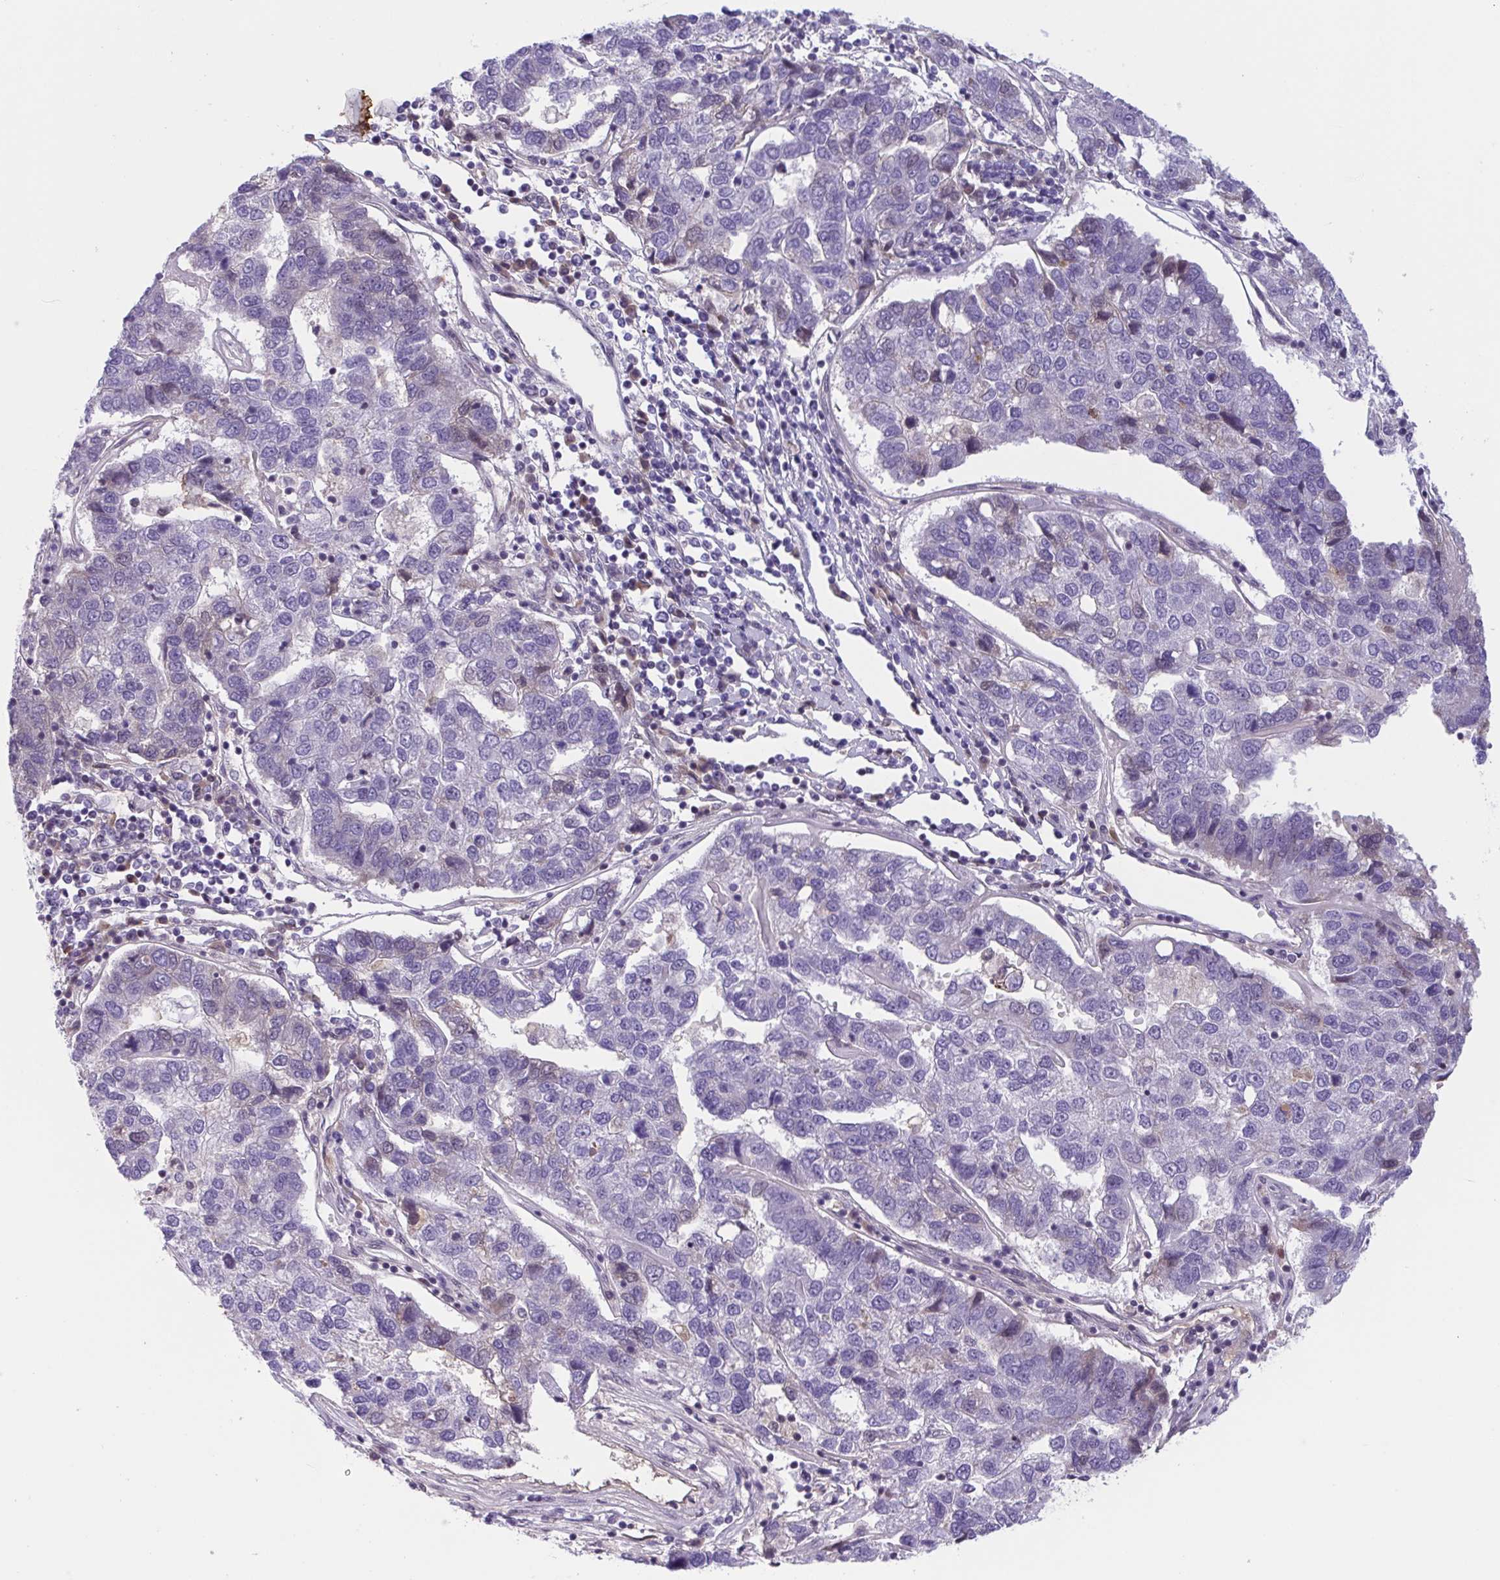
{"staining": {"intensity": "negative", "quantity": "none", "location": "none"}, "tissue": "pancreatic cancer", "cell_type": "Tumor cells", "image_type": "cancer", "snomed": [{"axis": "morphology", "description": "Adenocarcinoma, NOS"}, {"axis": "topography", "description": "Pancreas"}], "caption": "Immunohistochemistry histopathology image of pancreatic adenocarcinoma stained for a protein (brown), which displays no staining in tumor cells.", "gene": "TTC7B", "patient": {"sex": "female", "age": 61}}